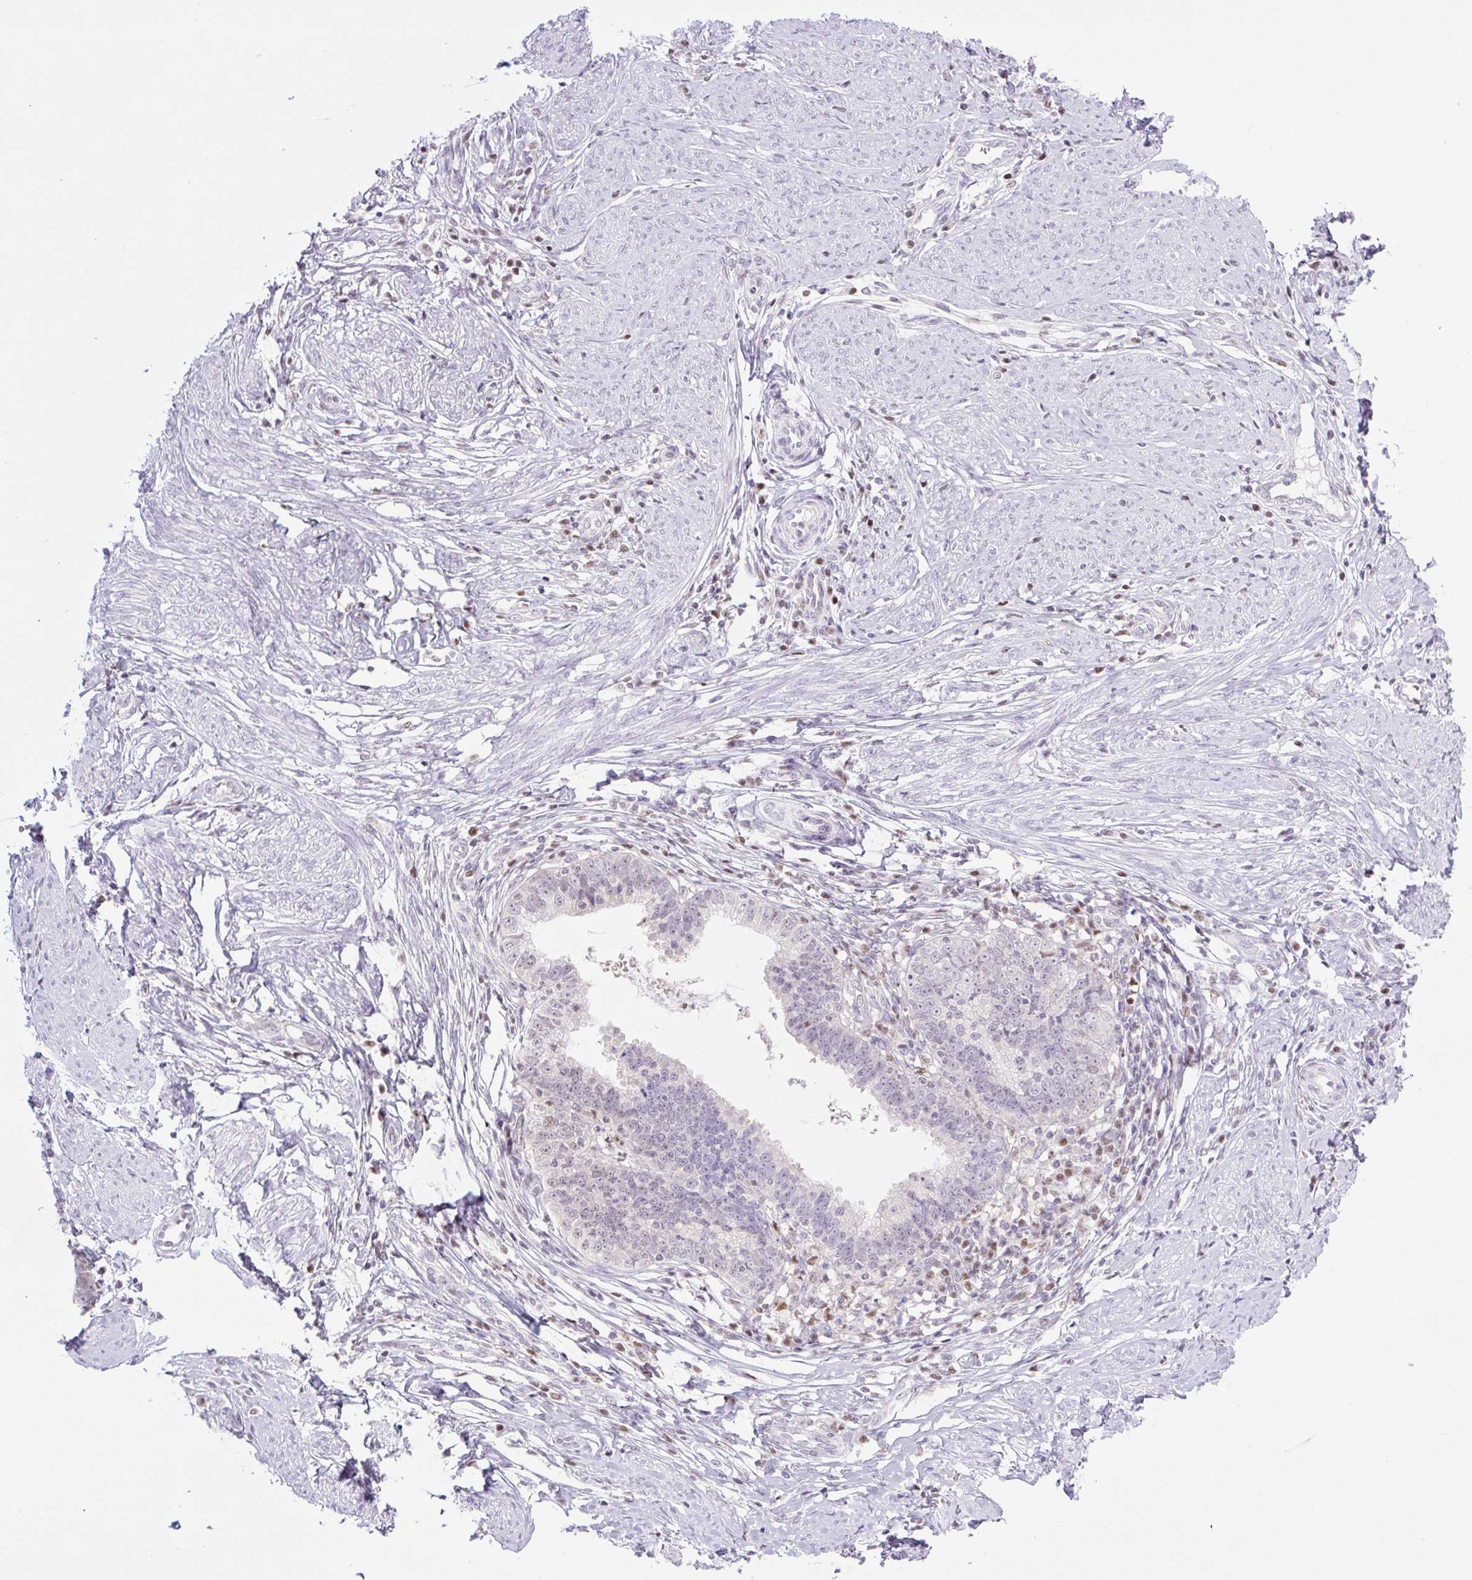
{"staining": {"intensity": "negative", "quantity": "none", "location": "none"}, "tissue": "cervical cancer", "cell_type": "Tumor cells", "image_type": "cancer", "snomed": [{"axis": "morphology", "description": "Adenocarcinoma, NOS"}, {"axis": "topography", "description": "Cervix"}], "caption": "The immunohistochemistry (IHC) photomicrograph has no significant positivity in tumor cells of adenocarcinoma (cervical) tissue.", "gene": "TLE3", "patient": {"sex": "female", "age": 36}}